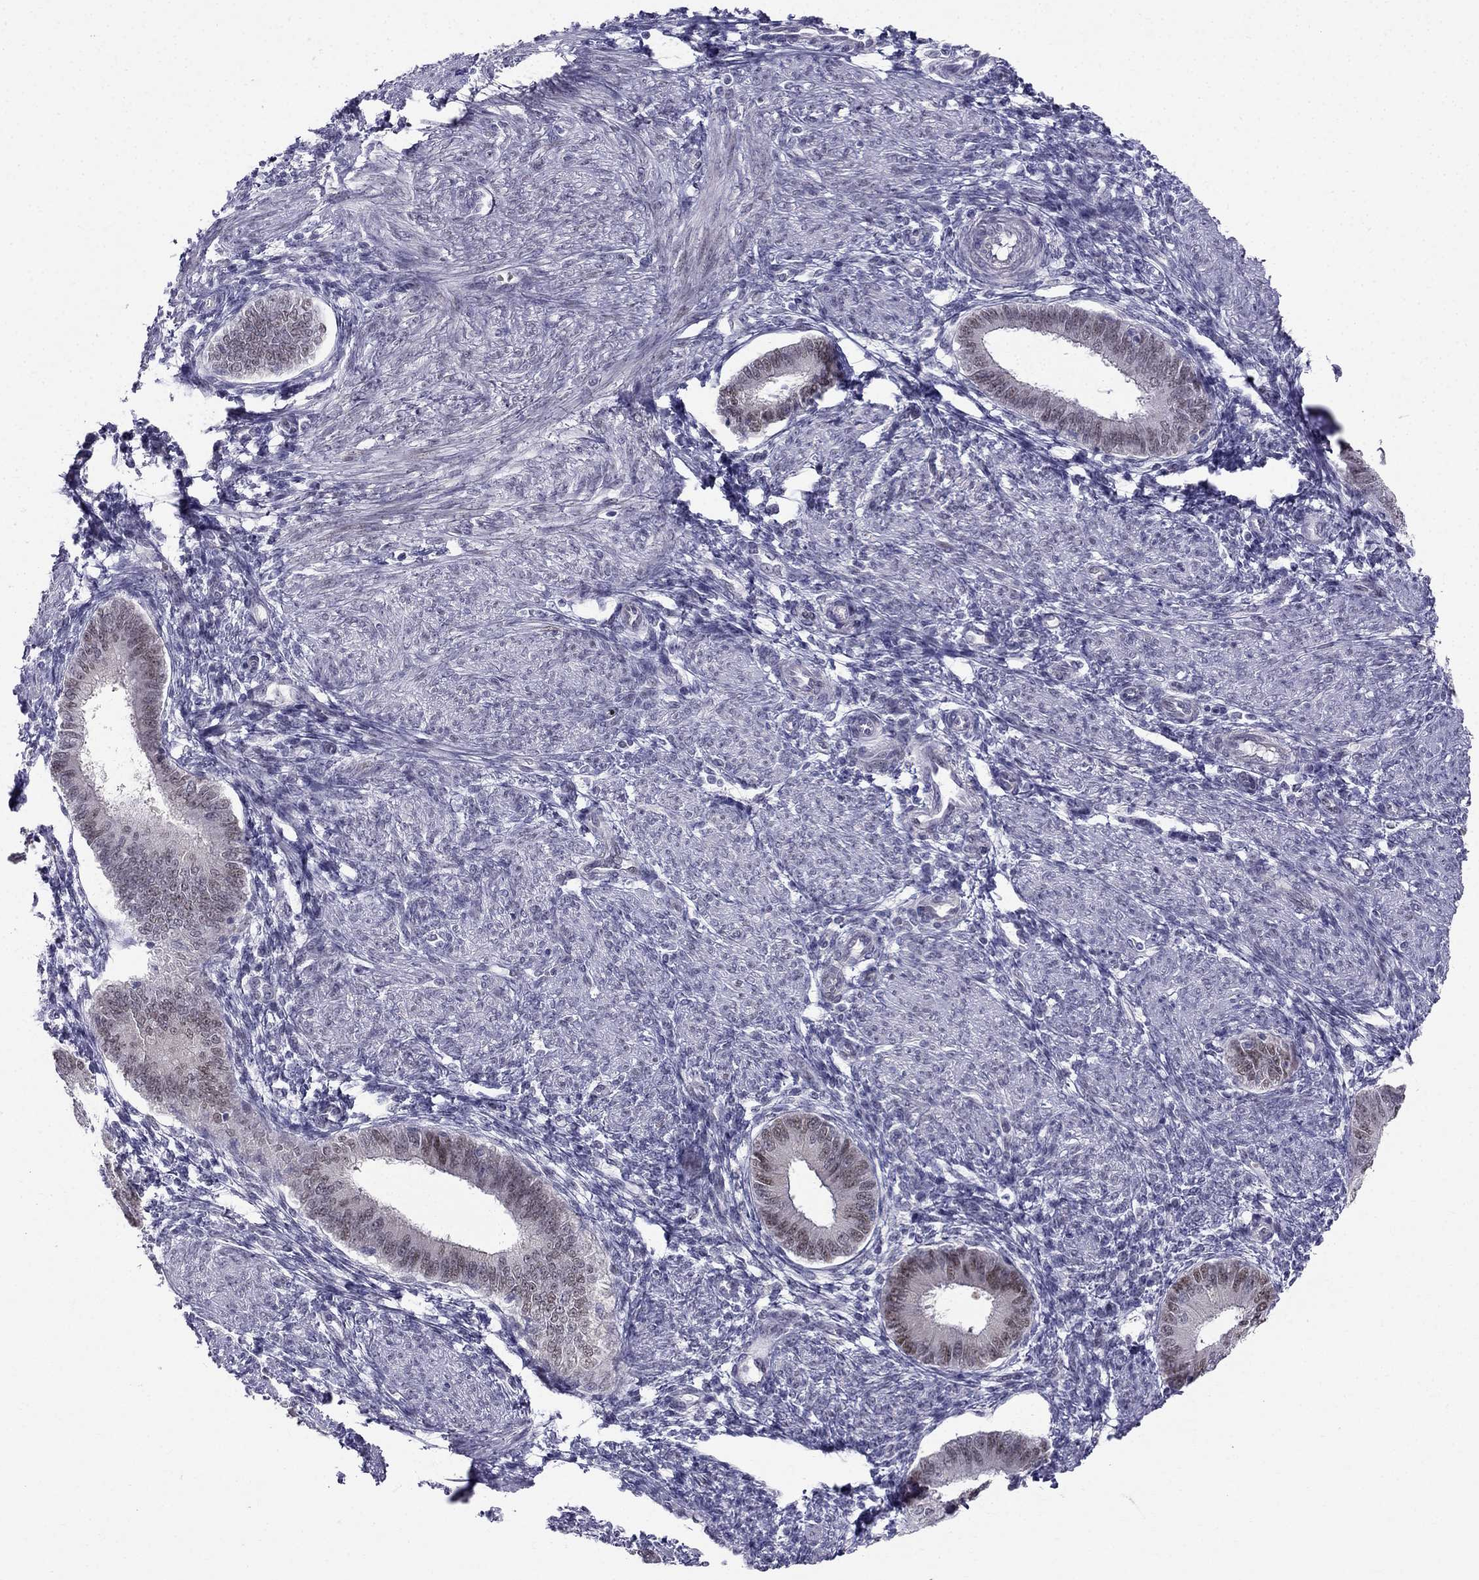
{"staining": {"intensity": "negative", "quantity": "none", "location": "none"}, "tissue": "endometrium", "cell_type": "Cells in endometrial stroma", "image_type": "normal", "snomed": [{"axis": "morphology", "description": "Normal tissue, NOS"}, {"axis": "topography", "description": "Endometrium"}], "caption": "This is a histopathology image of IHC staining of normal endometrium, which shows no positivity in cells in endometrial stroma. (Brightfield microscopy of DAB immunohistochemistry at high magnification).", "gene": "BAG5", "patient": {"sex": "female", "age": 39}}